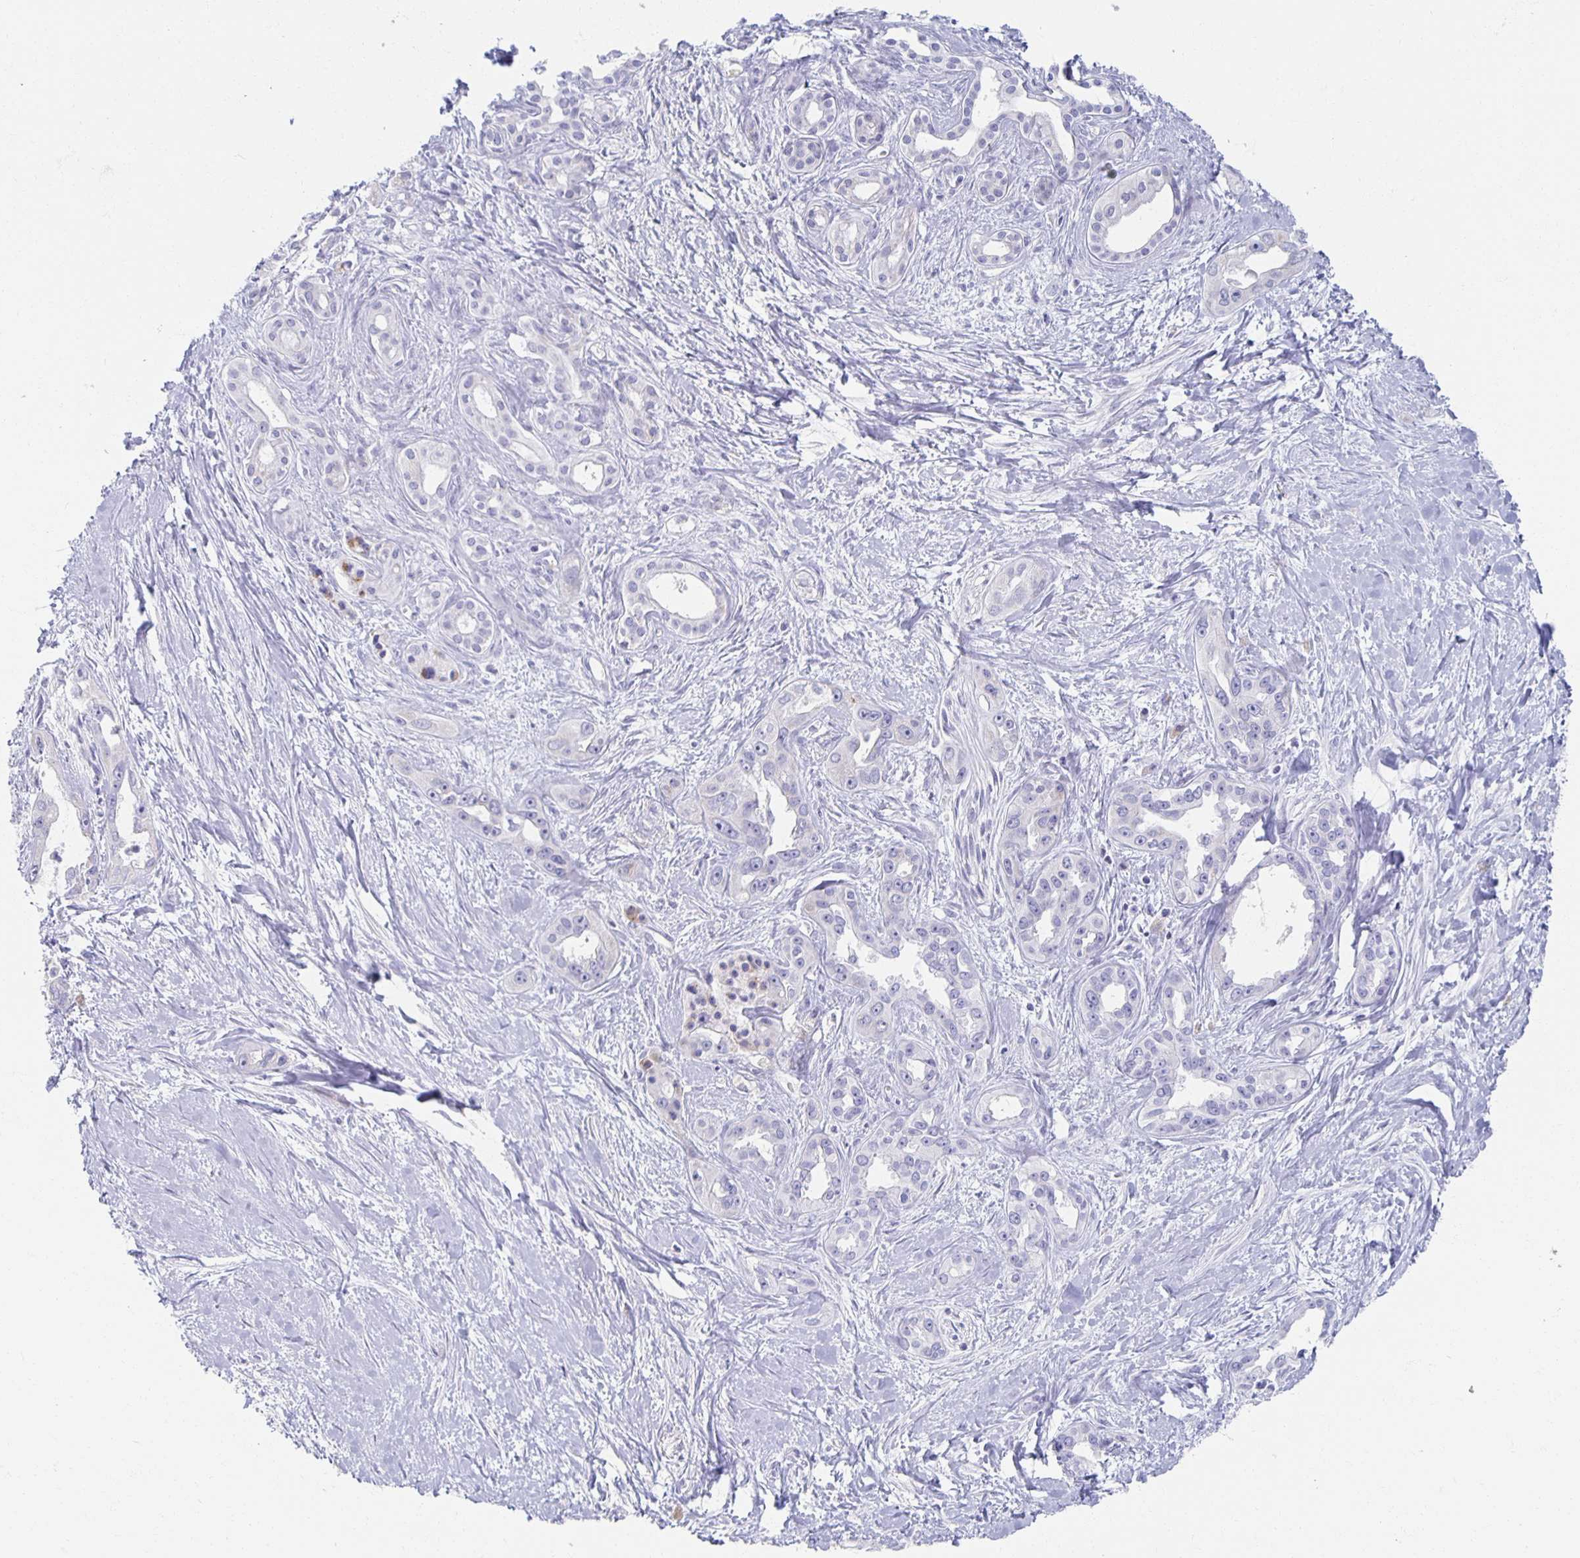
{"staining": {"intensity": "negative", "quantity": "none", "location": "none"}, "tissue": "pancreatic cancer", "cell_type": "Tumor cells", "image_type": "cancer", "snomed": [{"axis": "morphology", "description": "Adenocarcinoma, NOS"}, {"axis": "topography", "description": "Pancreas"}], "caption": "The micrograph exhibits no staining of tumor cells in pancreatic cancer.", "gene": "TEX44", "patient": {"sex": "female", "age": 50}}